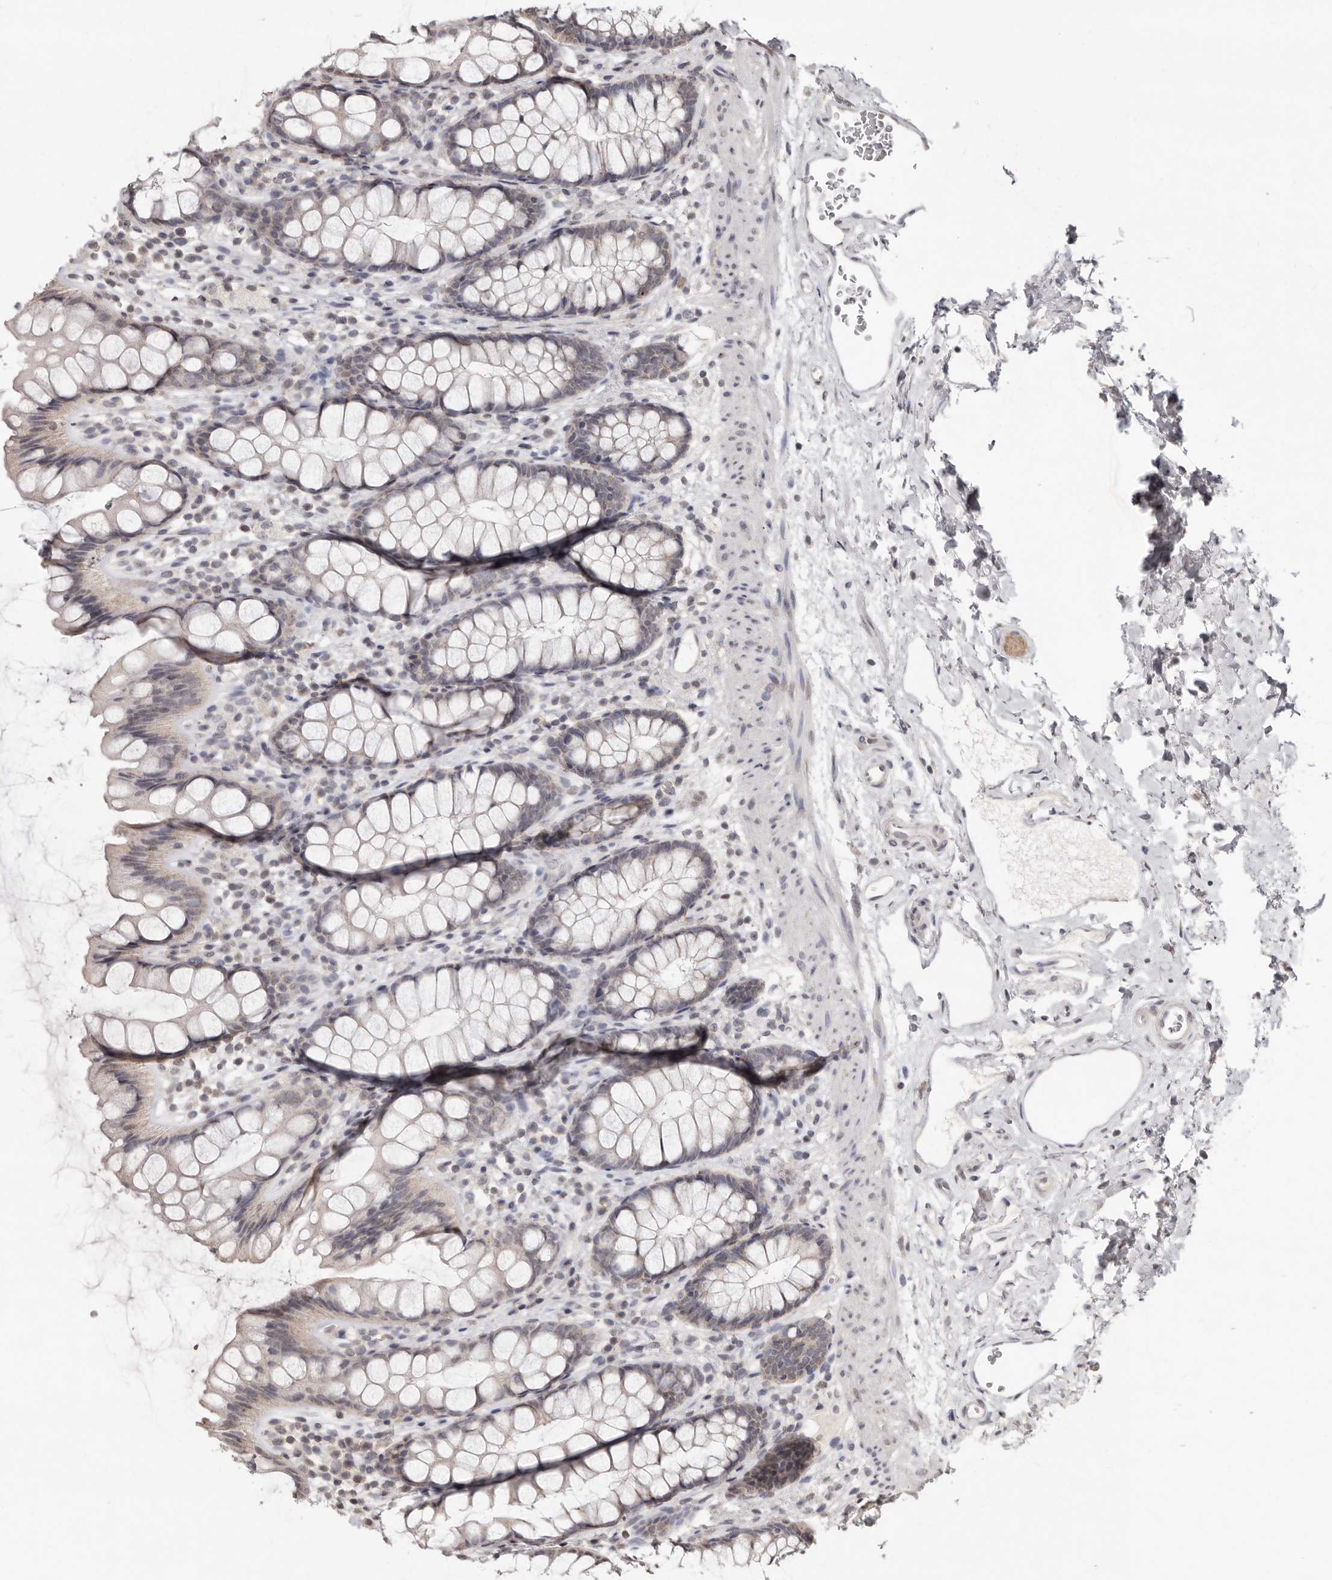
{"staining": {"intensity": "weak", "quantity": "<25%", "location": "cytoplasmic/membranous"}, "tissue": "rectum", "cell_type": "Glandular cells", "image_type": "normal", "snomed": [{"axis": "morphology", "description": "Normal tissue, NOS"}, {"axis": "topography", "description": "Rectum"}], "caption": "Immunohistochemistry (IHC) micrograph of unremarkable rectum: human rectum stained with DAB (3,3'-diaminobenzidine) reveals no significant protein staining in glandular cells. (Immunohistochemistry, brightfield microscopy, high magnification).", "gene": "LINGO2", "patient": {"sex": "female", "age": 65}}